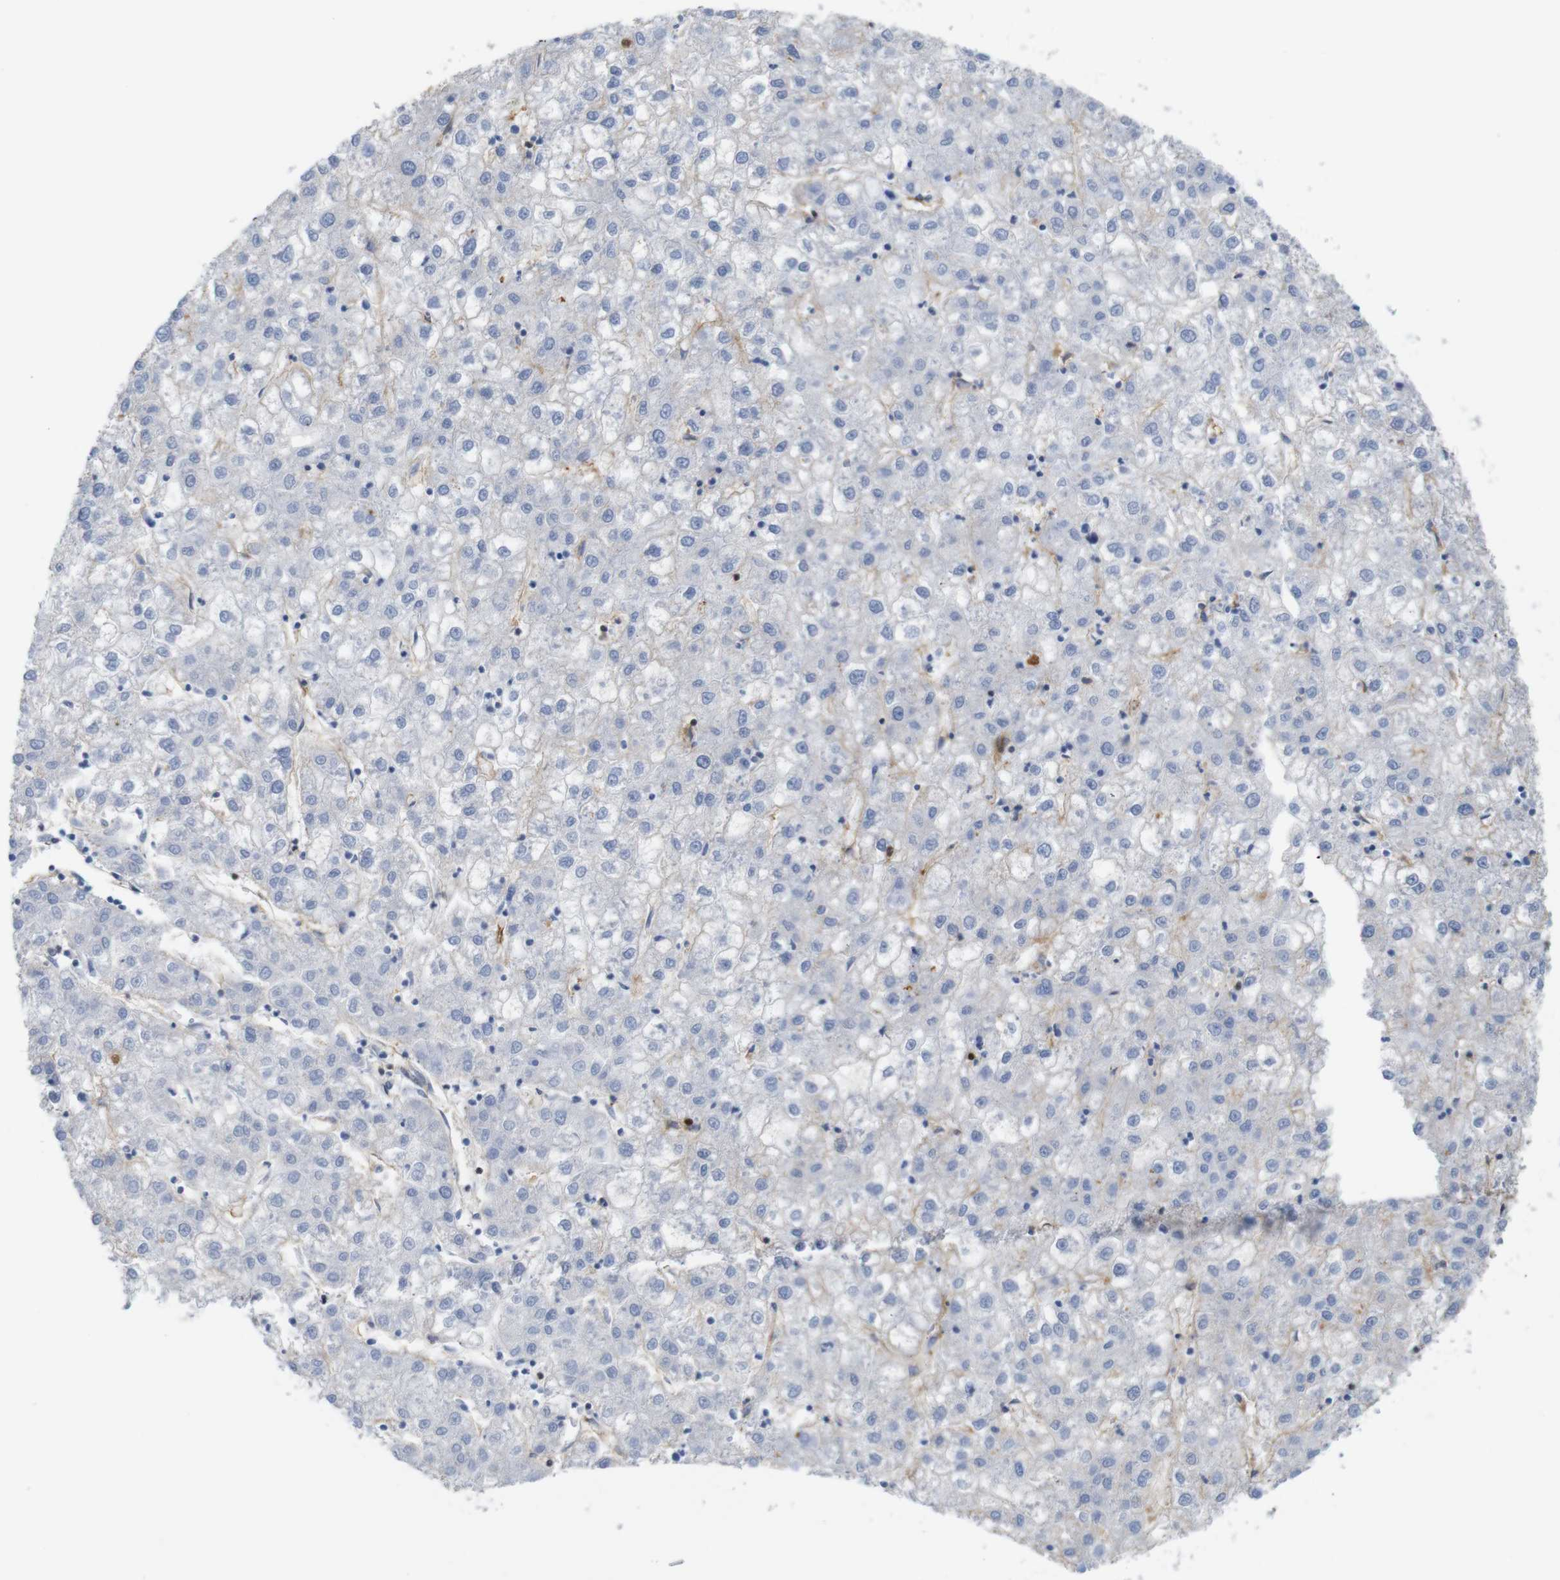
{"staining": {"intensity": "negative", "quantity": "none", "location": "none"}, "tissue": "liver cancer", "cell_type": "Tumor cells", "image_type": "cancer", "snomed": [{"axis": "morphology", "description": "Carcinoma, Hepatocellular, NOS"}, {"axis": "topography", "description": "Liver"}], "caption": "Protein analysis of liver cancer demonstrates no significant staining in tumor cells.", "gene": "ANXA1", "patient": {"sex": "male", "age": 72}}